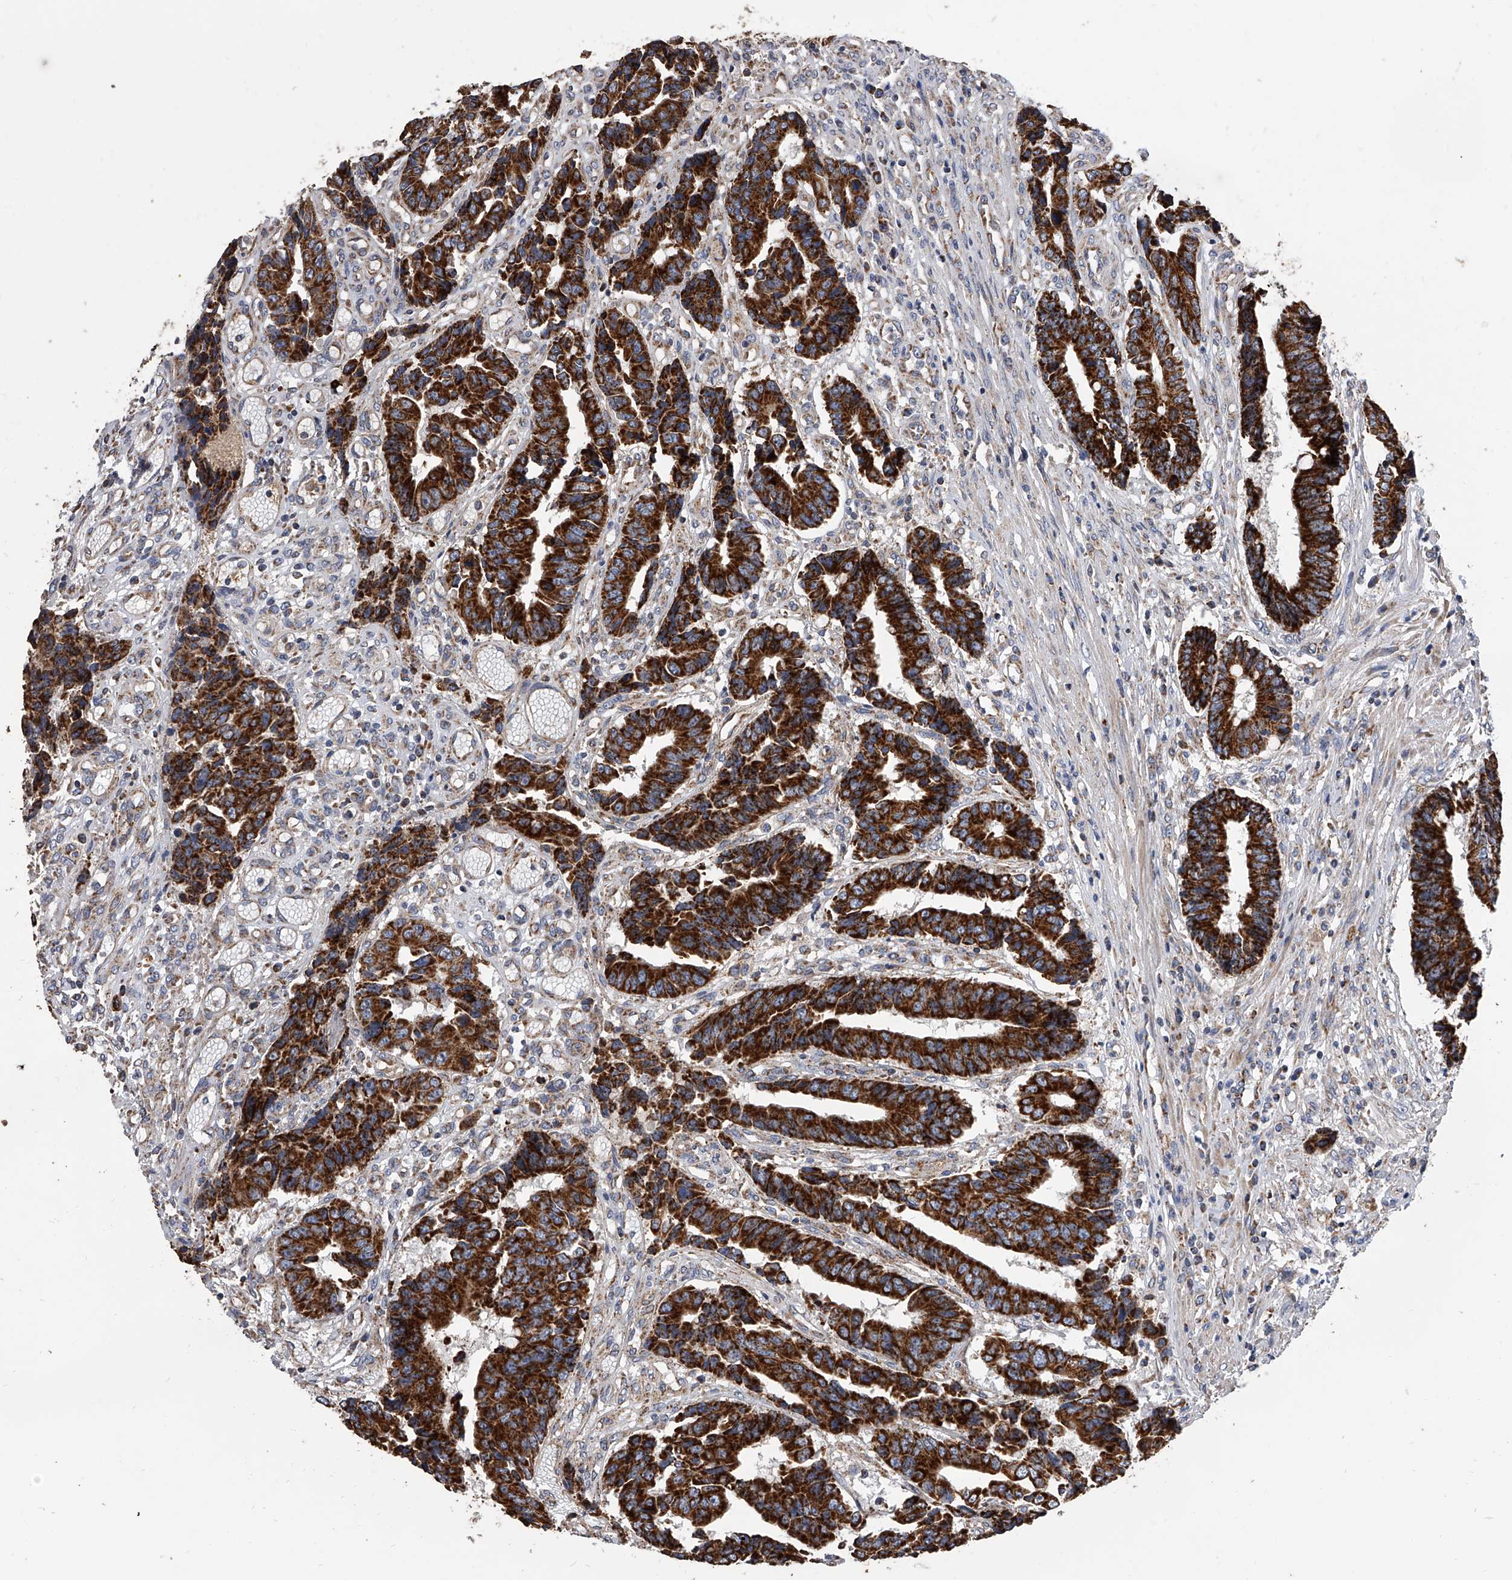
{"staining": {"intensity": "strong", "quantity": ">75%", "location": "cytoplasmic/membranous"}, "tissue": "colorectal cancer", "cell_type": "Tumor cells", "image_type": "cancer", "snomed": [{"axis": "morphology", "description": "Adenocarcinoma, NOS"}, {"axis": "topography", "description": "Rectum"}], "caption": "Strong cytoplasmic/membranous protein positivity is seen in about >75% of tumor cells in colorectal adenocarcinoma.", "gene": "MRPL28", "patient": {"sex": "male", "age": 84}}